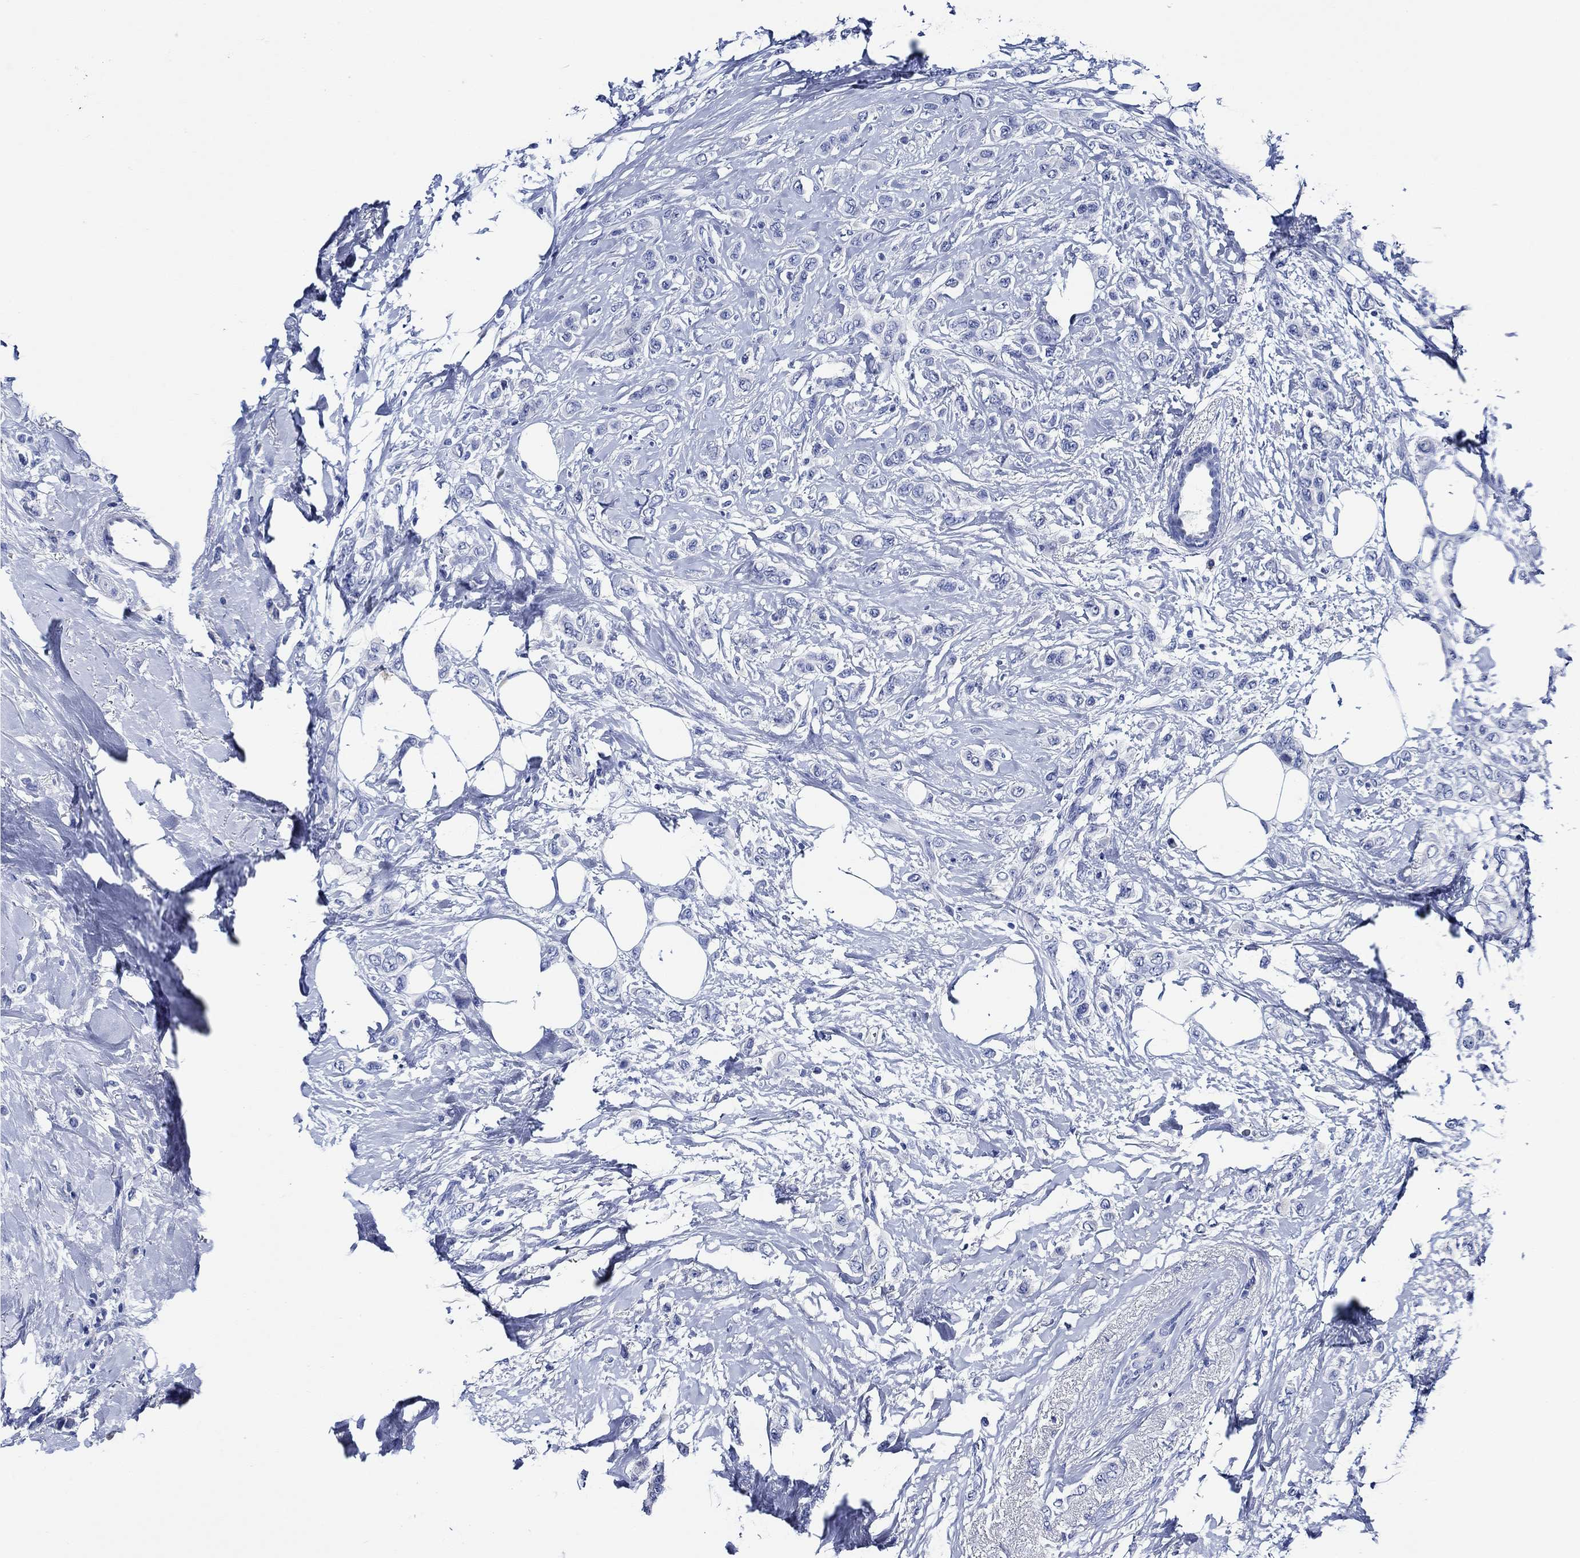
{"staining": {"intensity": "negative", "quantity": "none", "location": "none"}, "tissue": "breast cancer", "cell_type": "Tumor cells", "image_type": "cancer", "snomed": [{"axis": "morphology", "description": "Lobular carcinoma"}, {"axis": "topography", "description": "Breast"}], "caption": "IHC histopathology image of neoplastic tissue: human breast cancer stained with DAB (3,3'-diaminobenzidine) demonstrates no significant protein positivity in tumor cells. (Immunohistochemistry, brightfield microscopy, high magnification).", "gene": "WDR62", "patient": {"sex": "female", "age": 66}}